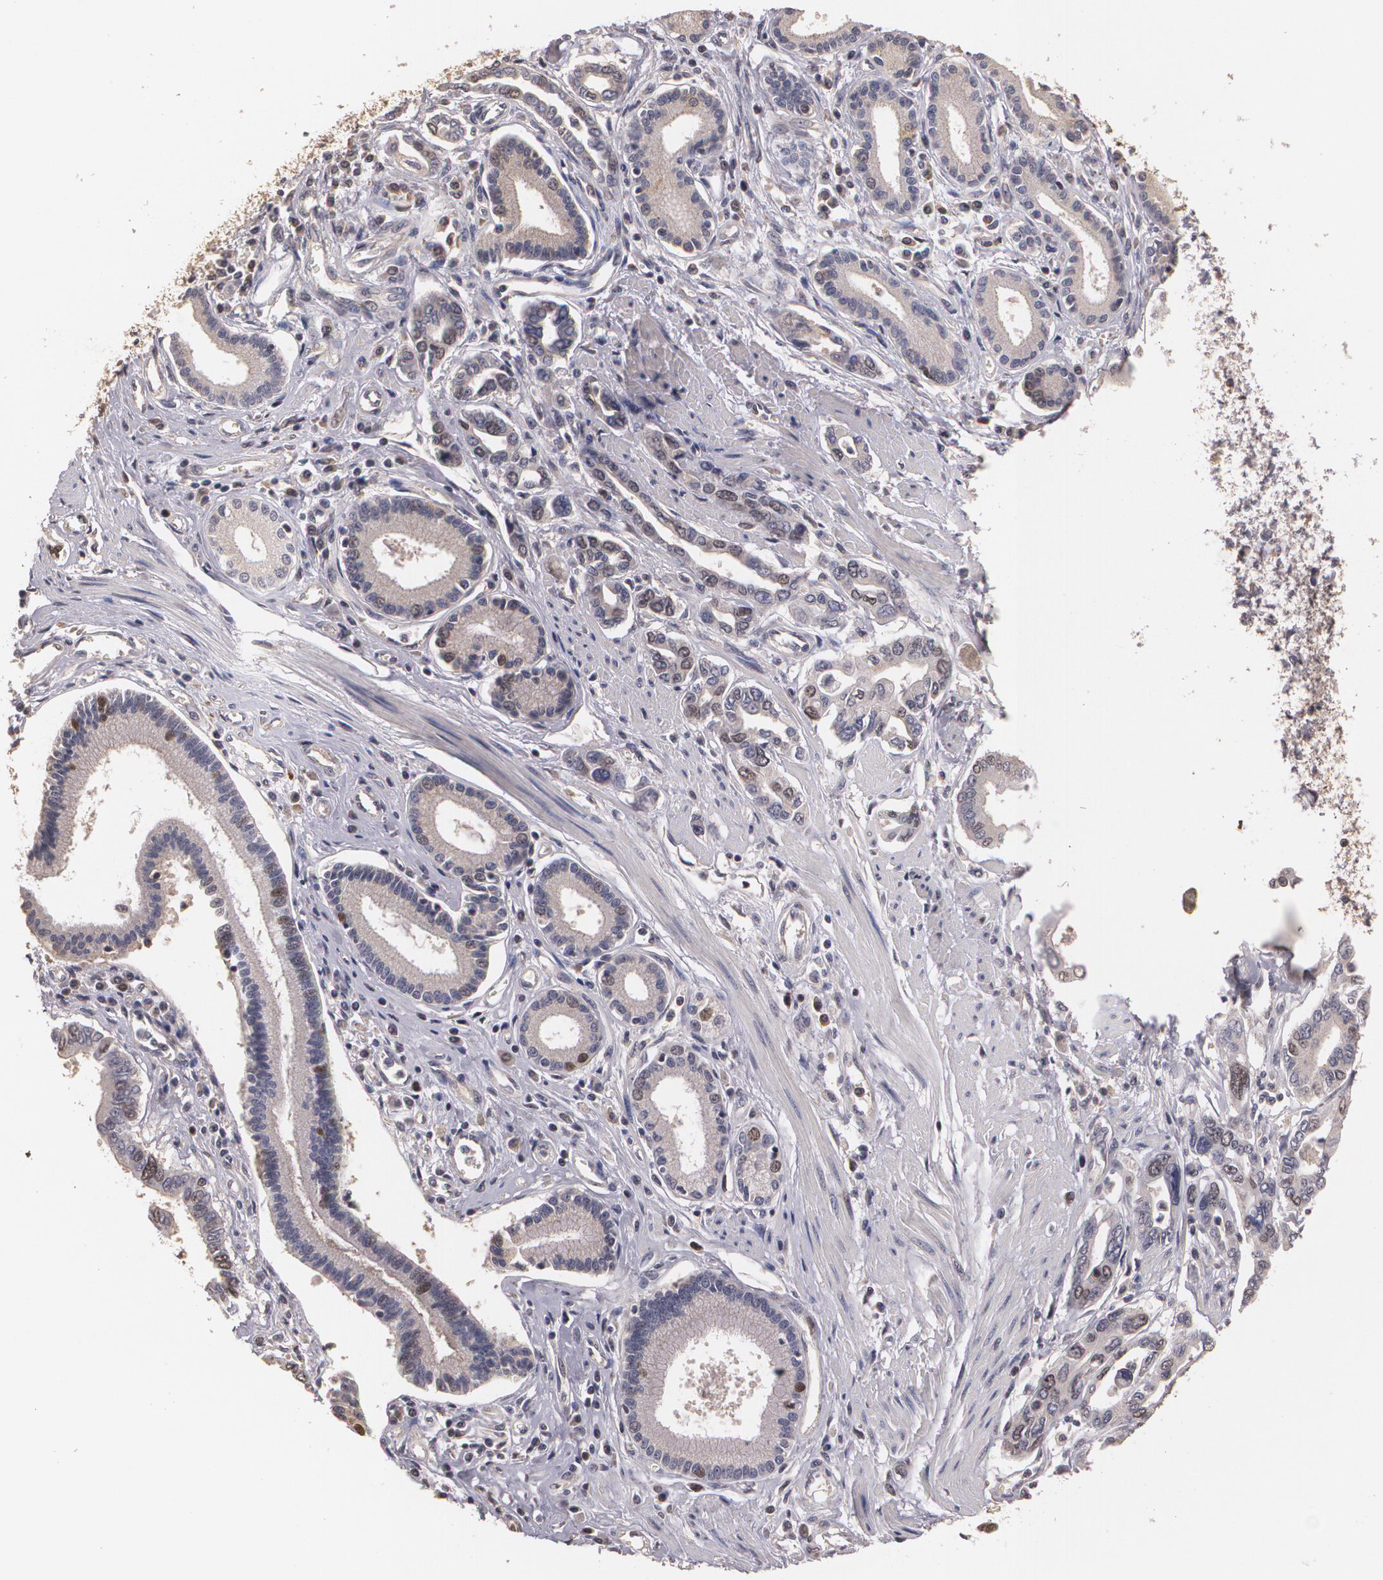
{"staining": {"intensity": "weak", "quantity": "25%-75%", "location": "cytoplasmic/membranous,nuclear"}, "tissue": "pancreatic cancer", "cell_type": "Tumor cells", "image_type": "cancer", "snomed": [{"axis": "morphology", "description": "Adenocarcinoma, NOS"}, {"axis": "topography", "description": "Pancreas"}], "caption": "Pancreatic cancer was stained to show a protein in brown. There is low levels of weak cytoplasmic/membranous and nuclear staining in about 25%-75% of tumor cells.", "gene": "BRCA1", "patient": {"sex": "female", "age": 57}}